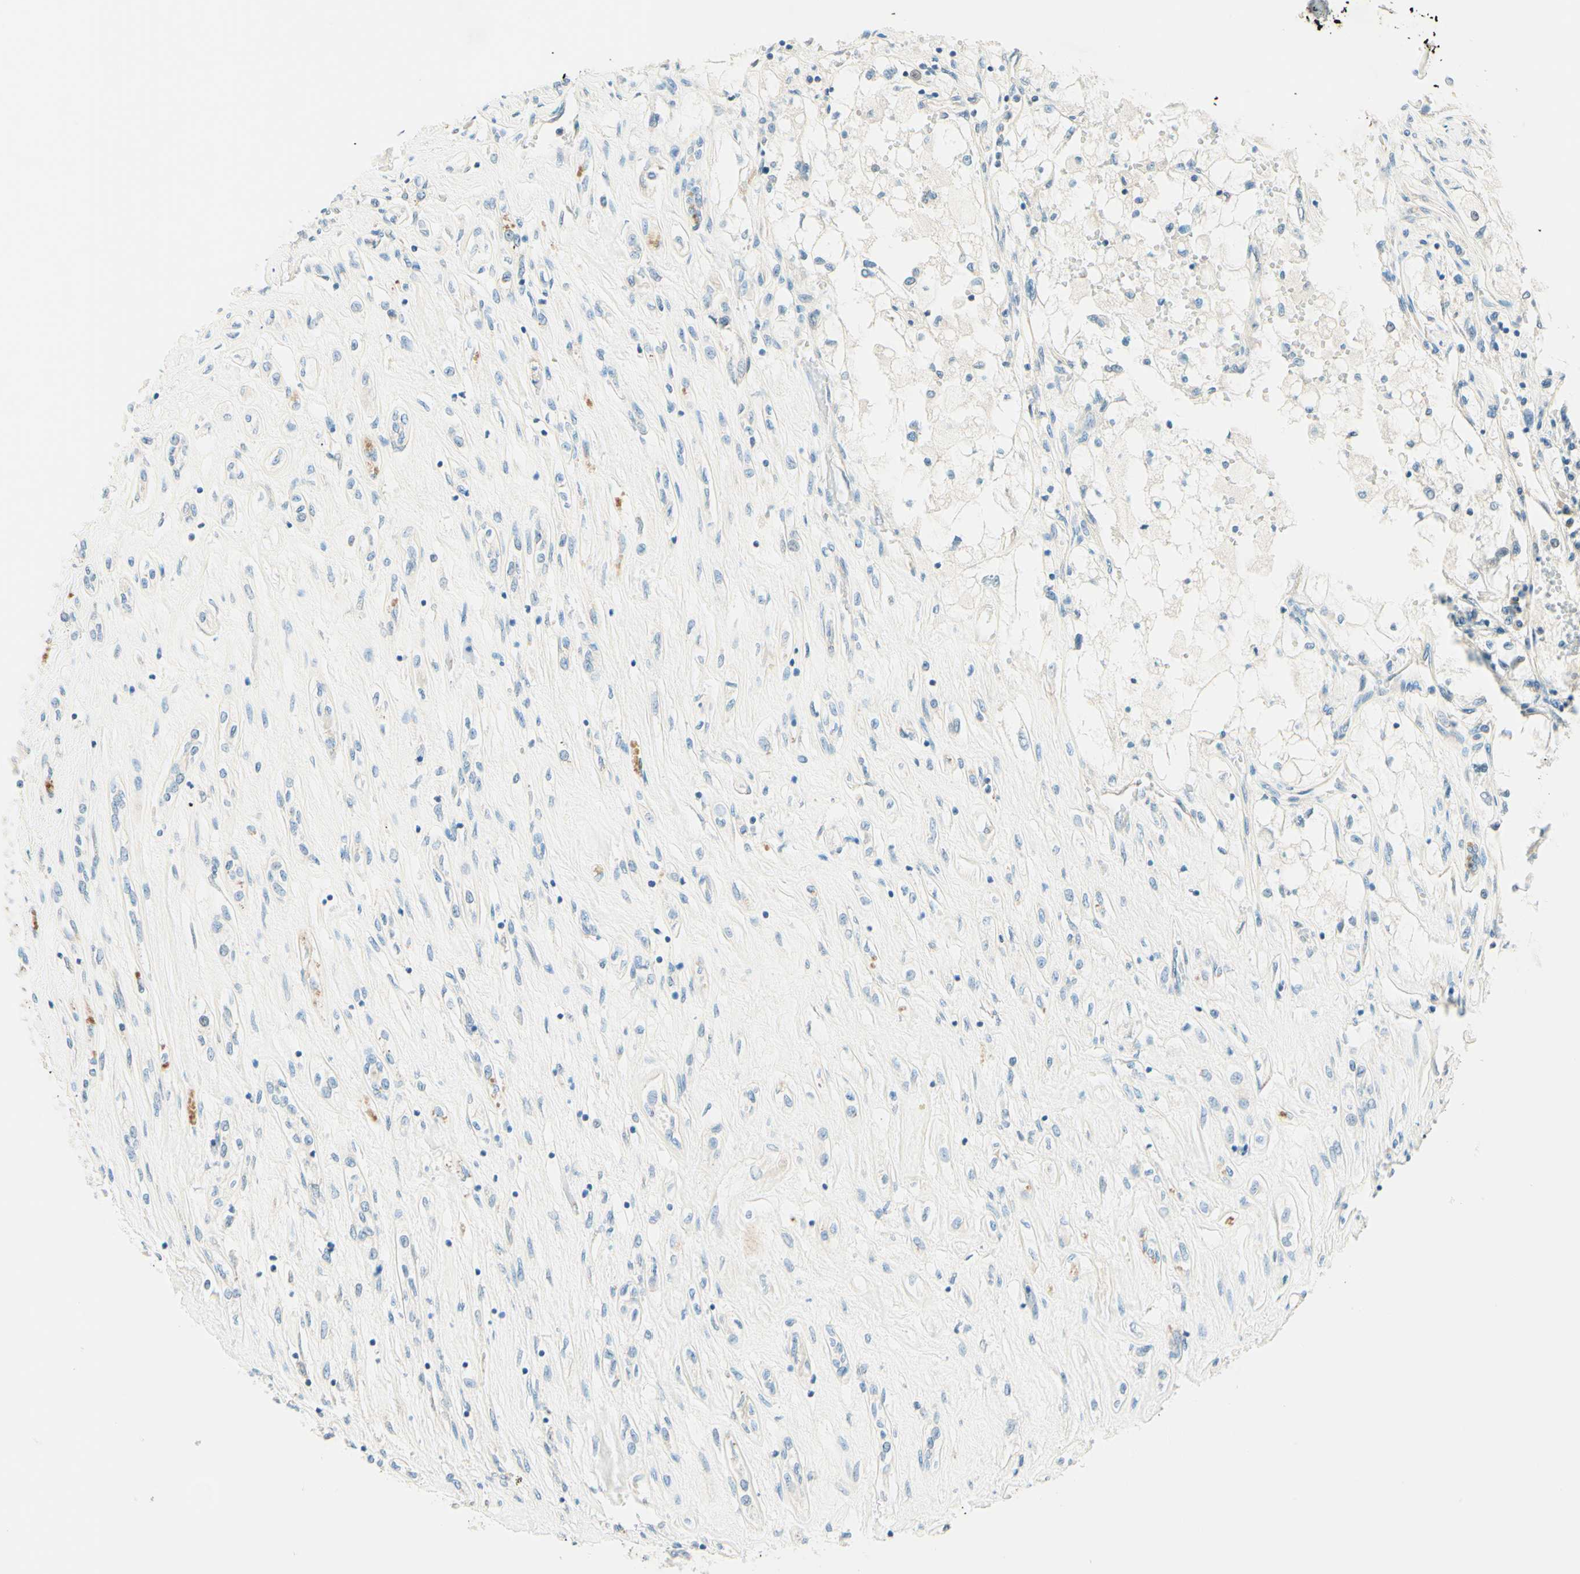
{"staining": {"intensity": "negative", "quantity": "none", "location": "none"}, "tissue": "renal cancer", "cell_type": "Tumor cells", "image_type": "cancer", "snomed": [{"axis": "morphology", "description": "Adenocarcinoma, NOS"}, {"axis": "topography", "description": "Kidney"}], "caption": "Image shows no significant protein expression in tumor cells of renal cancer (adenocarcinoma). (Stains: DAB immunohistochemistry (IHC) with hematoxylin counter stain, Microscopy: brightfield microscopy at high magnification).", "gene": "TAOK2", "patient": {"sex": "female", "age": 70}}